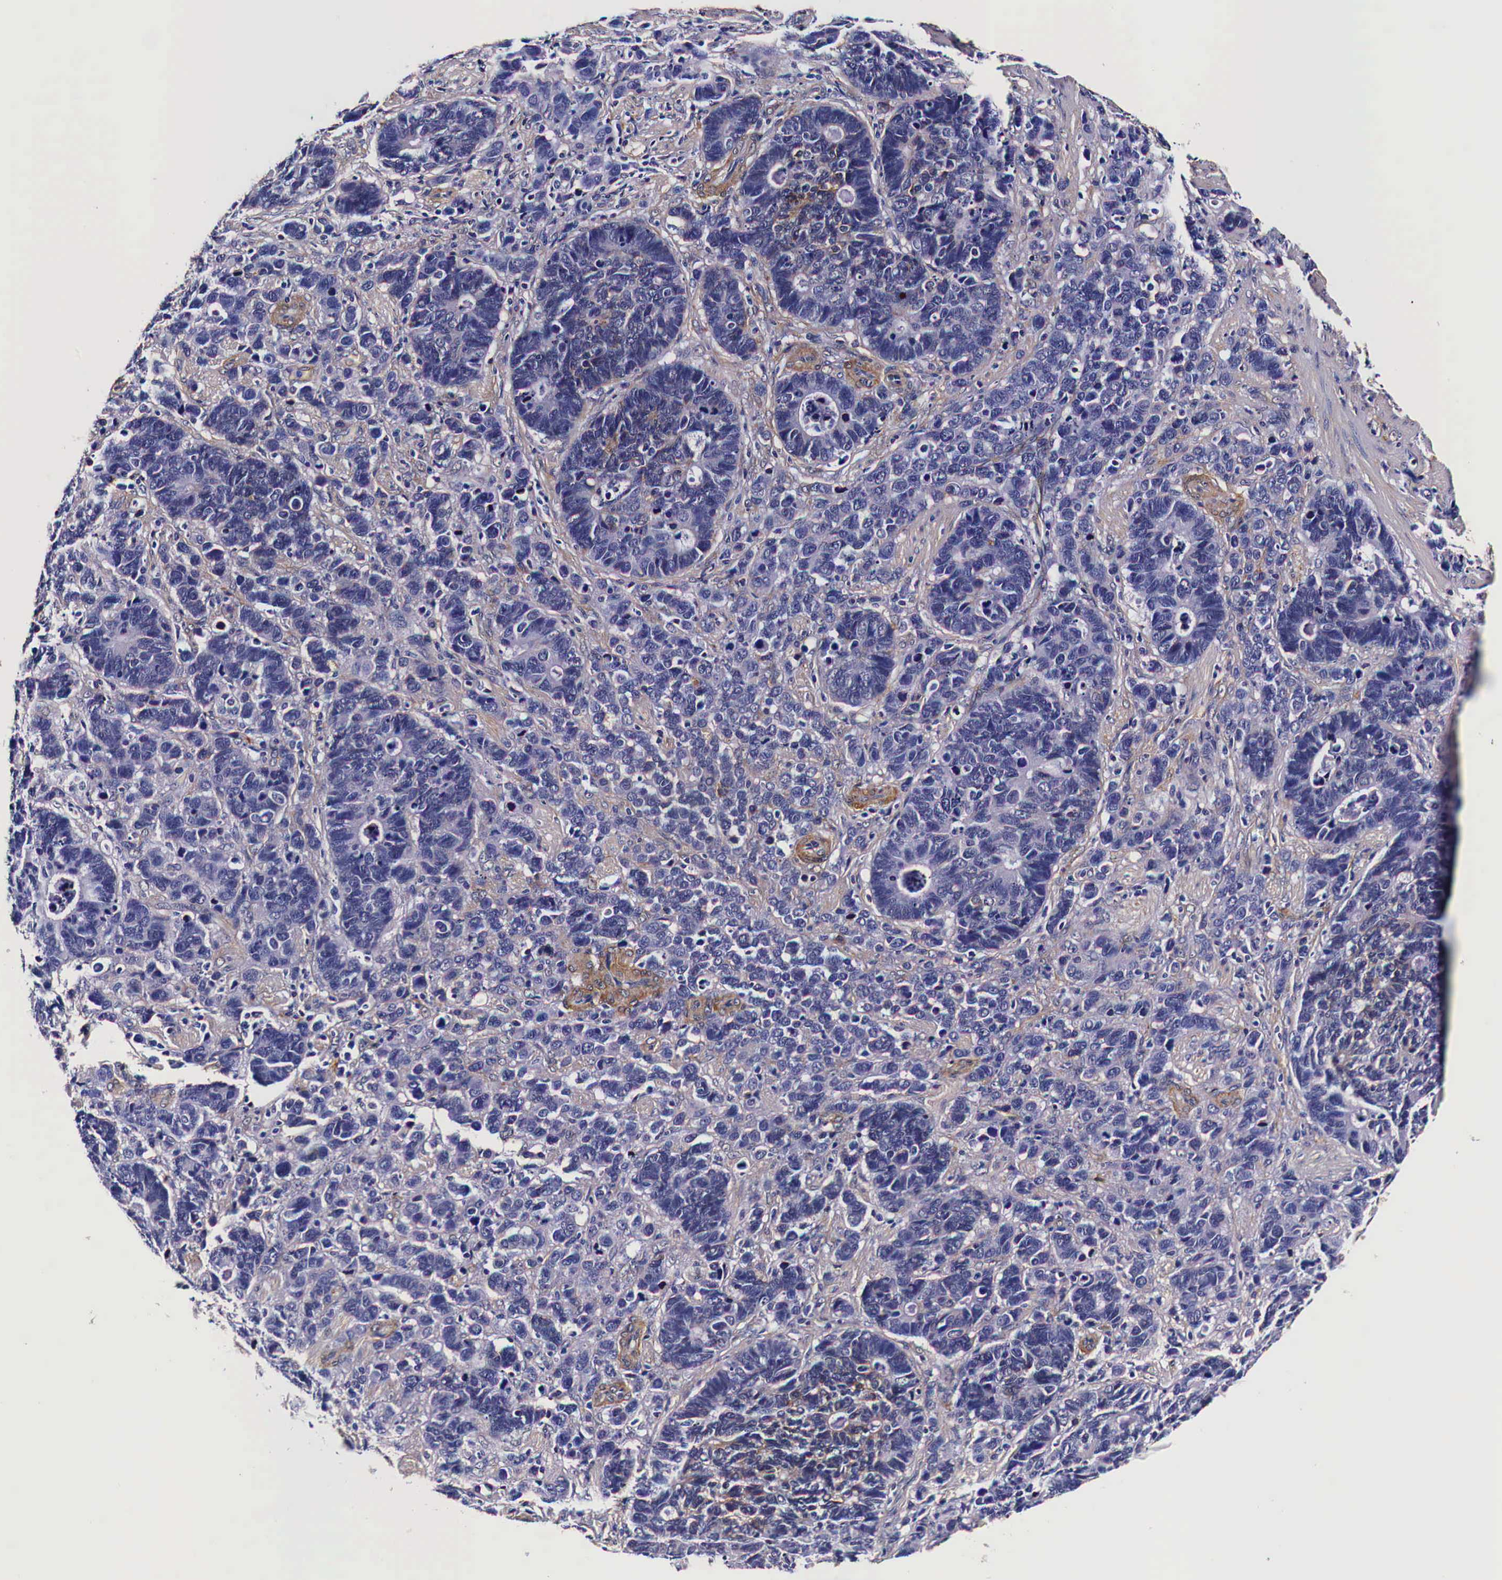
{"staining": {"intensity": "negative", "quantity": "none", "location": "none"}, "tissue": "stomach cancer", "cell_type": "Tumor cells", "image_type": "cancer", "snomed": [{"axis": "morphology", "description": "Adenocarcinoma, NOS"}, {"axis": "topography", "description": "Stomach, upper"}], "caption": "Micrograph shows no protein staining in tumor cells of stomach adenocarcinoma tissue.", "gene": "HSPB1", "patient": {"sex": "male", "age": 71}}